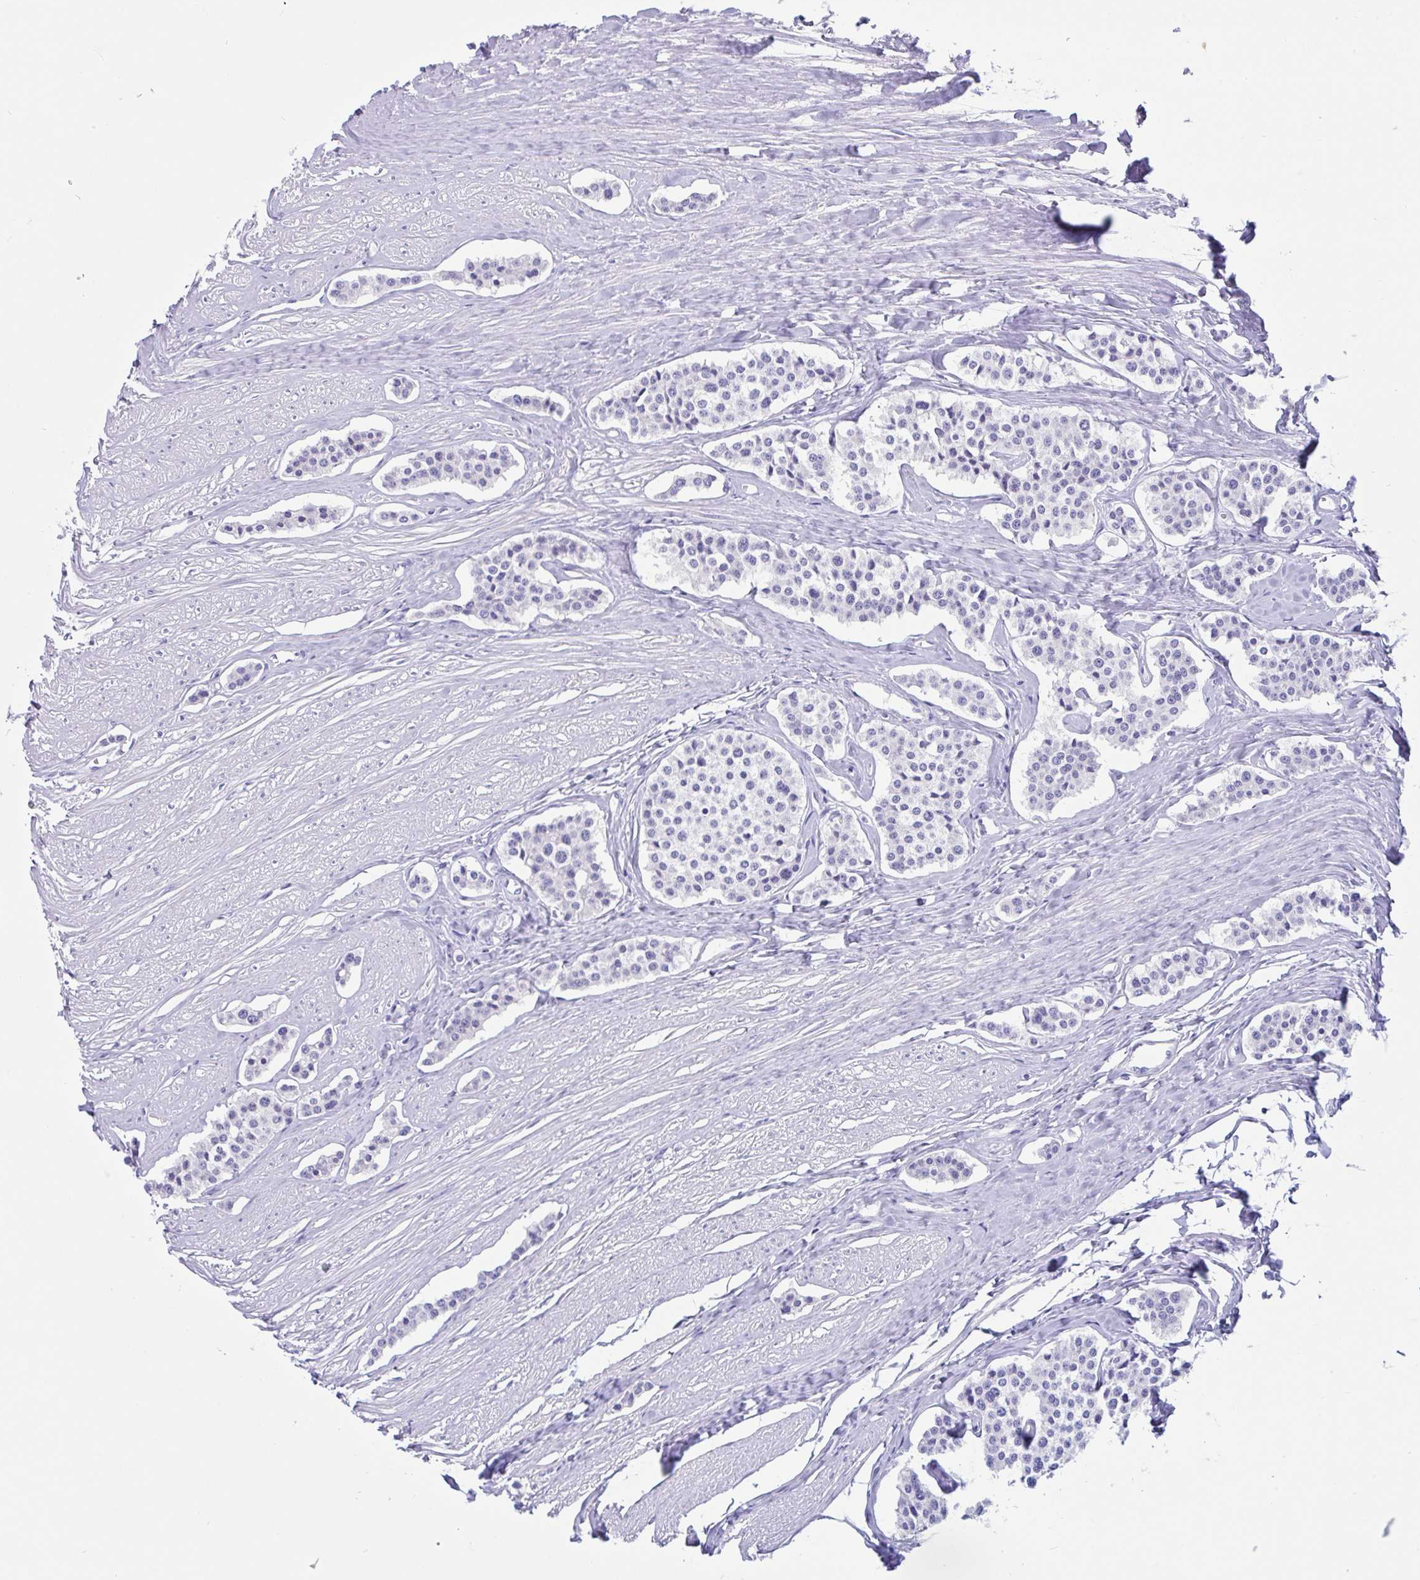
{"staining": {"intensity": "negative", "quantity": "none", "location": "none"}, "tissue": "carcinoid", "cell_type": "Tumor cells", "image_type": "cancer", "snomed": [{"axis": "morphology", "description": "Carcinoid, malignant, NOS"}, {"axis": "topography", "description": "Small intestine"}], "caption": "There is no significant staining in tumor cells of carcinoid (malignant). (Brightfield microscopy of DAB immunohistochemistry (IHC) at high magnification).", "gene": "OR6N2", "patient": {"sex": "male", "age": 60}}